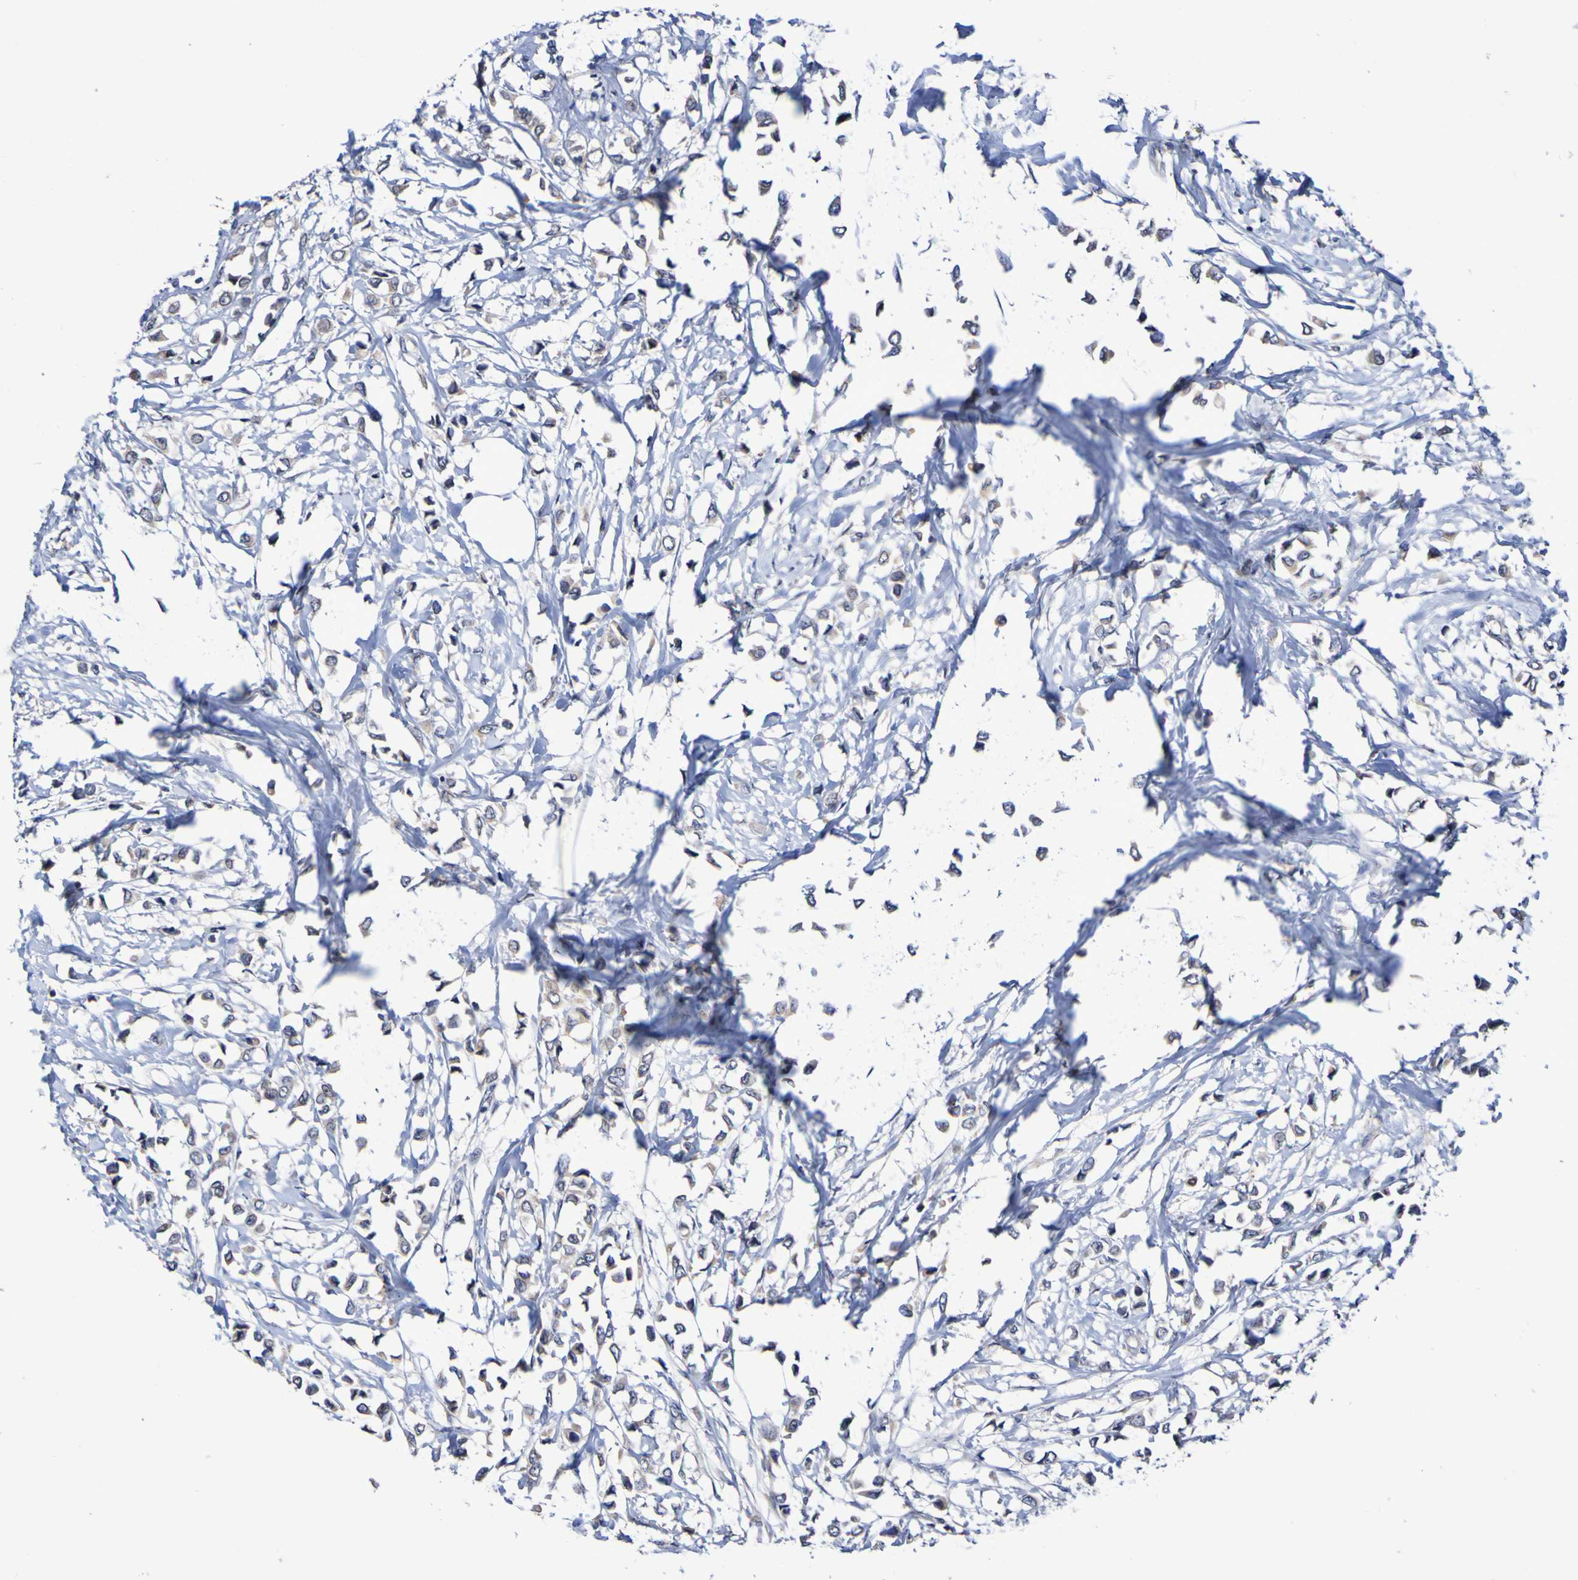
{"staining": {"intensity": "weak", "quantity": ">75%", "location": "cytoplasmic/membranous"}, "tissue": "breast cancer", "cell_type": "Tumor cells", "image_type": "cancer", "snomed": [{"axis": "morphology", "description": "Lobular carcinoma"}, {"axis": "topography", "description": "Breast"}], "caption": "This is a histology image of immunohistochemistry (IHC) staining of breast cancer (lobular carcinoma), which shows weak staining in the cytoplasmic/membranous of tumor cells.", "gene": "PTP4A2", "patient": {"sex": "female", "age": 51}}